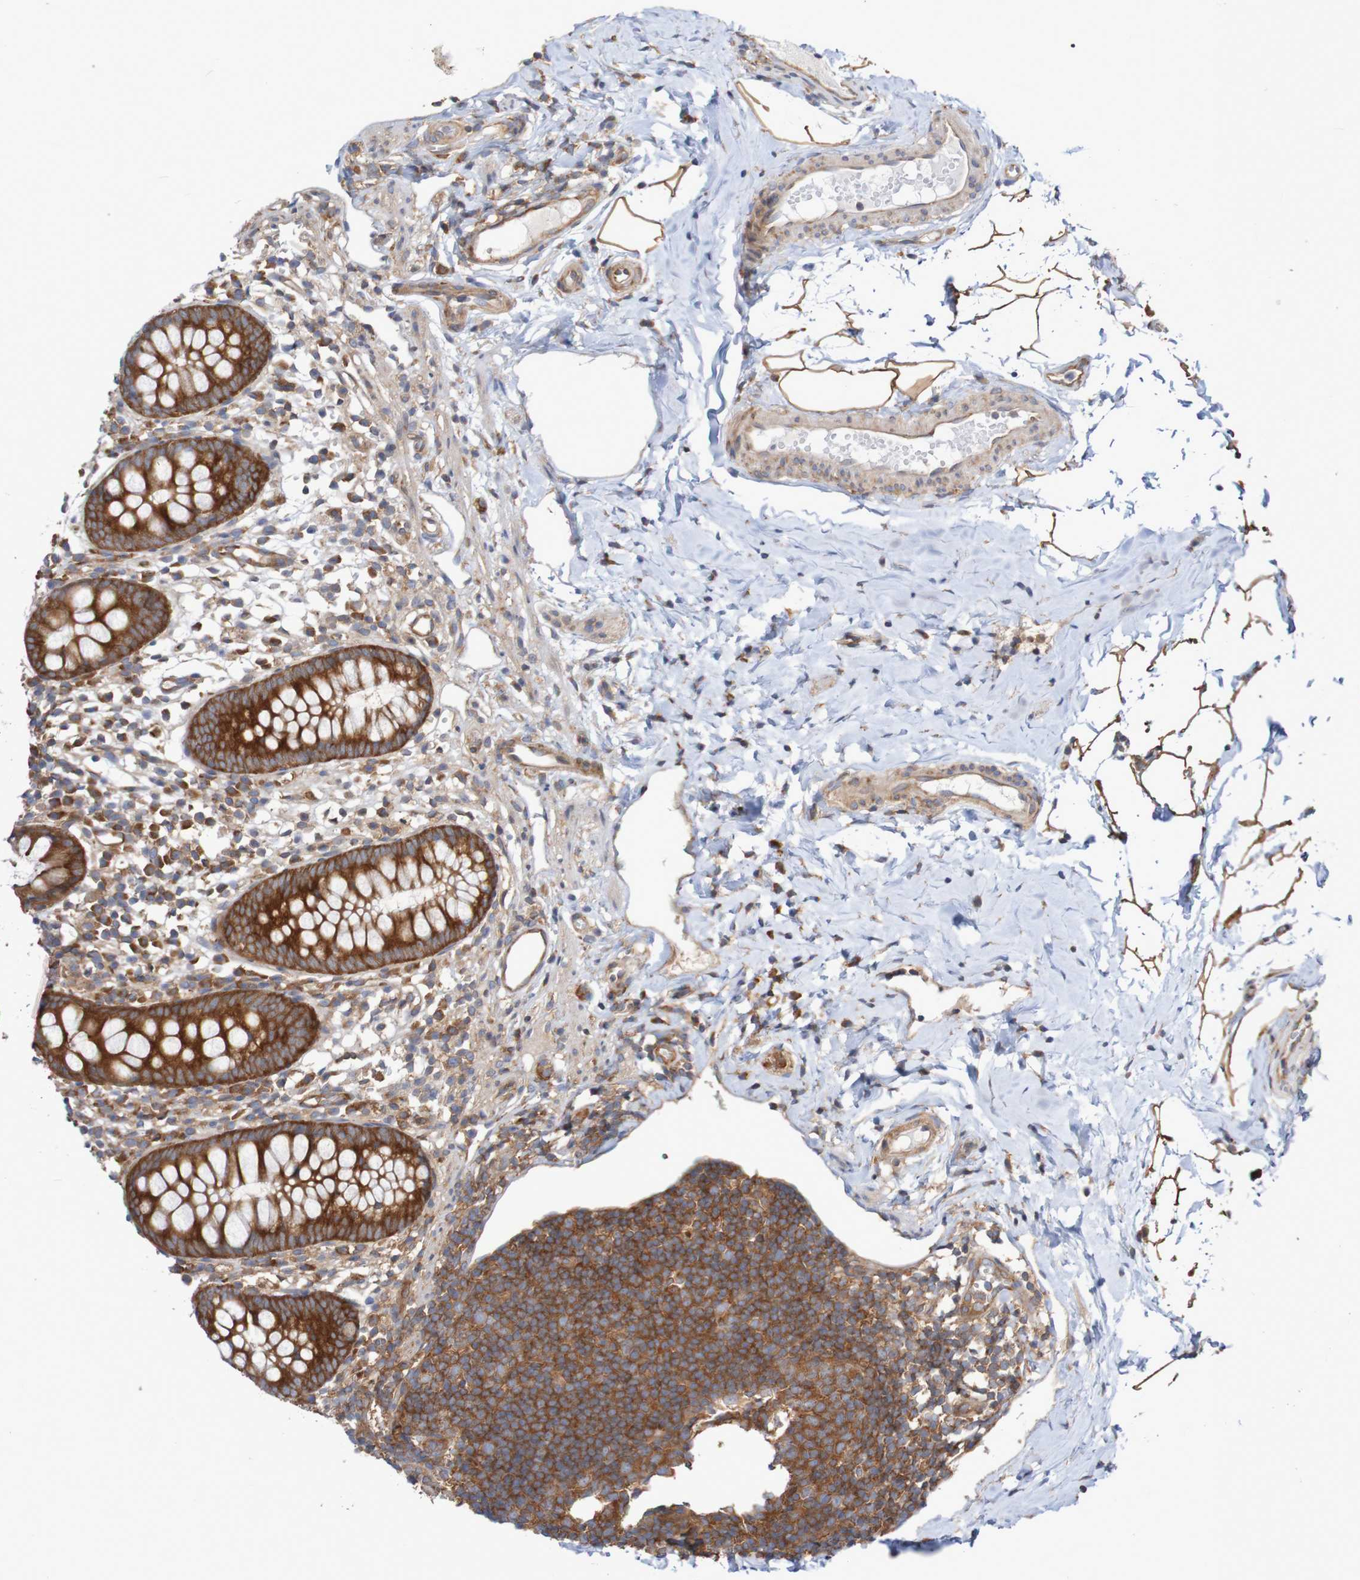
{"staining": {"intensity": "strong", "quantity": ">75%", "location": "cytoplasmic/membranous"}, "tissue": "appendix", "cell_type": "Glandular cells", "image_type": "normal", "snomed": [{"axis": "morphology", "description": "Normal tissue, NOS"}, {"axis": "topography", "description": "Appendix"}], "caption": "IHC micrograph of benign human appendix stained for a protein (brown), which exhibits high levels of strong cytoplasmic/membranous positivity in approximately >75% of glandular cells.", "gene": "LRRC47", "patient": {"sex": "female", "age": 20}}